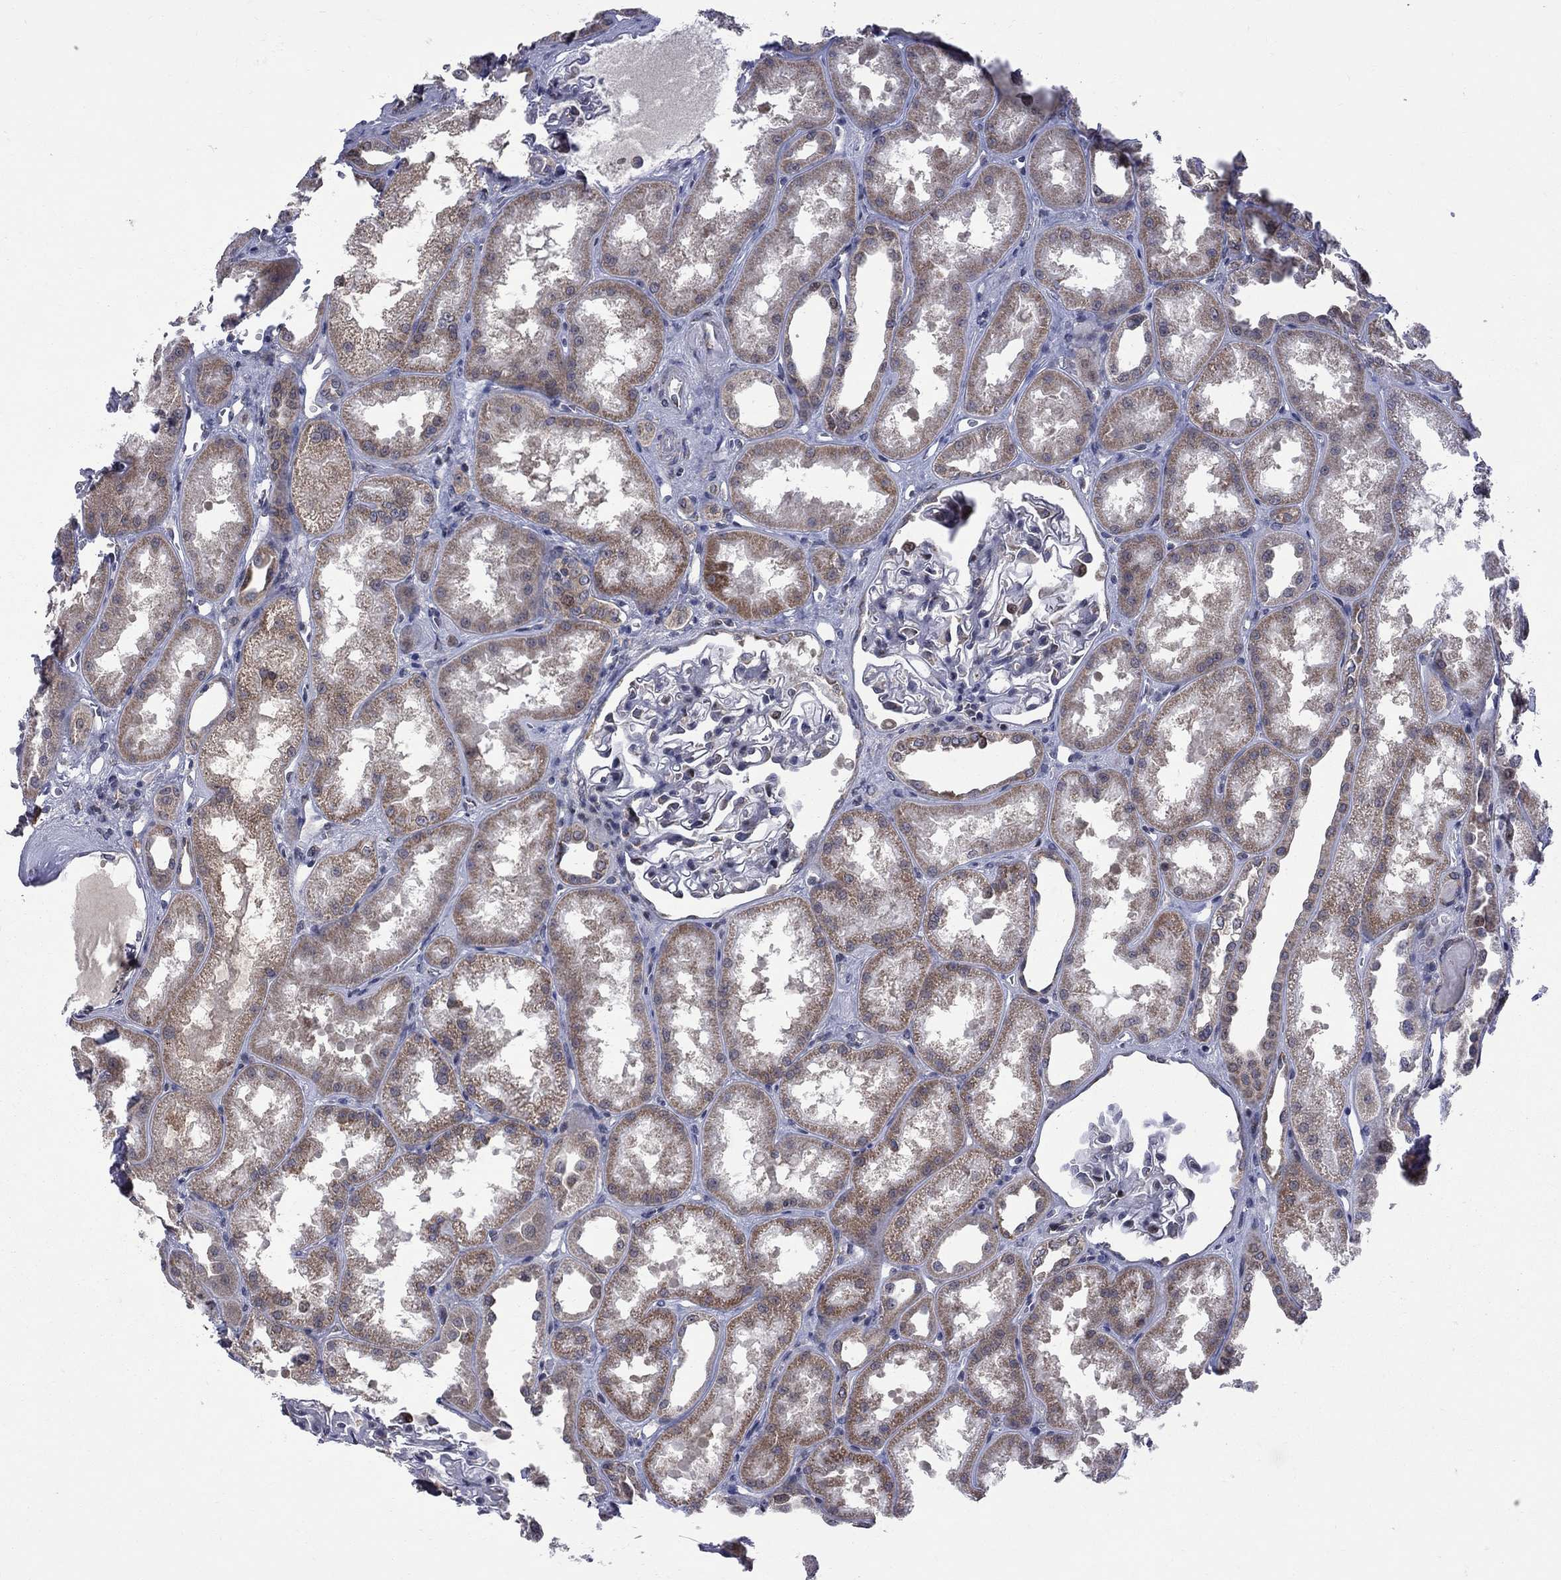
{"staining": {"intensity": "negative", "quantity": "none", "location": "none"}, "tissue": "kidney", "cell_type": "Cells in glomeruli", "image_type": "normal", "snomed": [{"axis": "morphology", "description": "Normal tissue, NOS"}, {"axis": "topography", "description": "Kidney"}], "caption": "Immunohistochemistry (IHC) of normal kidney reveals no positivity in cells in glomeruli.", "gene": "CNOT11", "patient": {"sex": "male", "age": 61}}